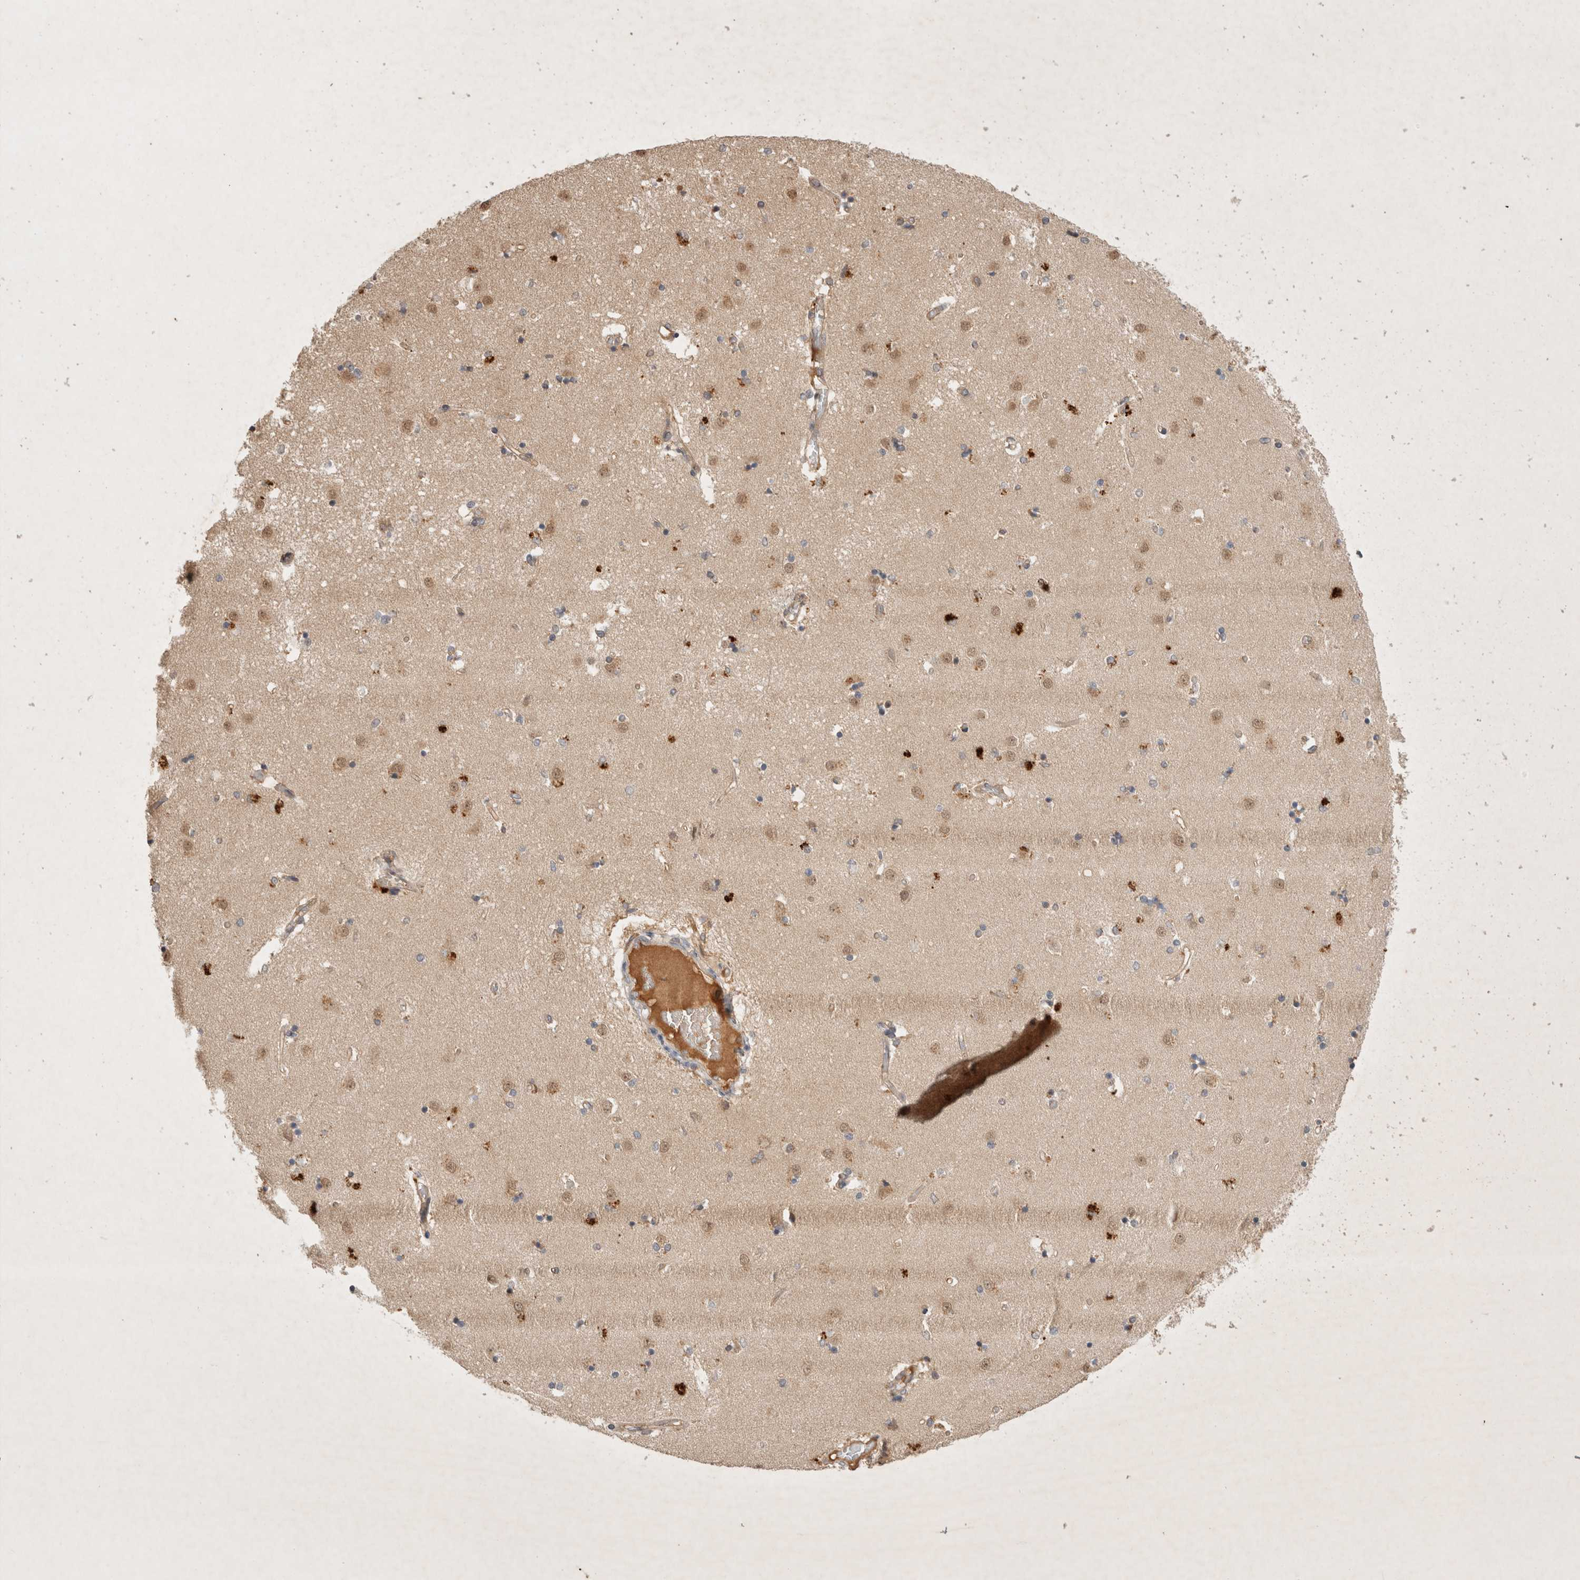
{"staining": {"intensity": "moderate", "quantity": "<25%", "location": "cytoplasmic/membranous"}, "tissue": "caudate", "cell_type": "Glial cells", "image_type": "normal", "snomed": [{"axis": "morphology", "description": "Normal tissue, NOS"}, {"axis": "topography", "description": "Lateral ventricle wall"}], "caption": "Immunohistochemical staining of unremarkable caudate exhibits <25% levels of moderate cytoplasmic/membranous protein positivity in about <25% of glial cells.", "gene": "YES1", "patient": {"sex": "male", "age": 45}}